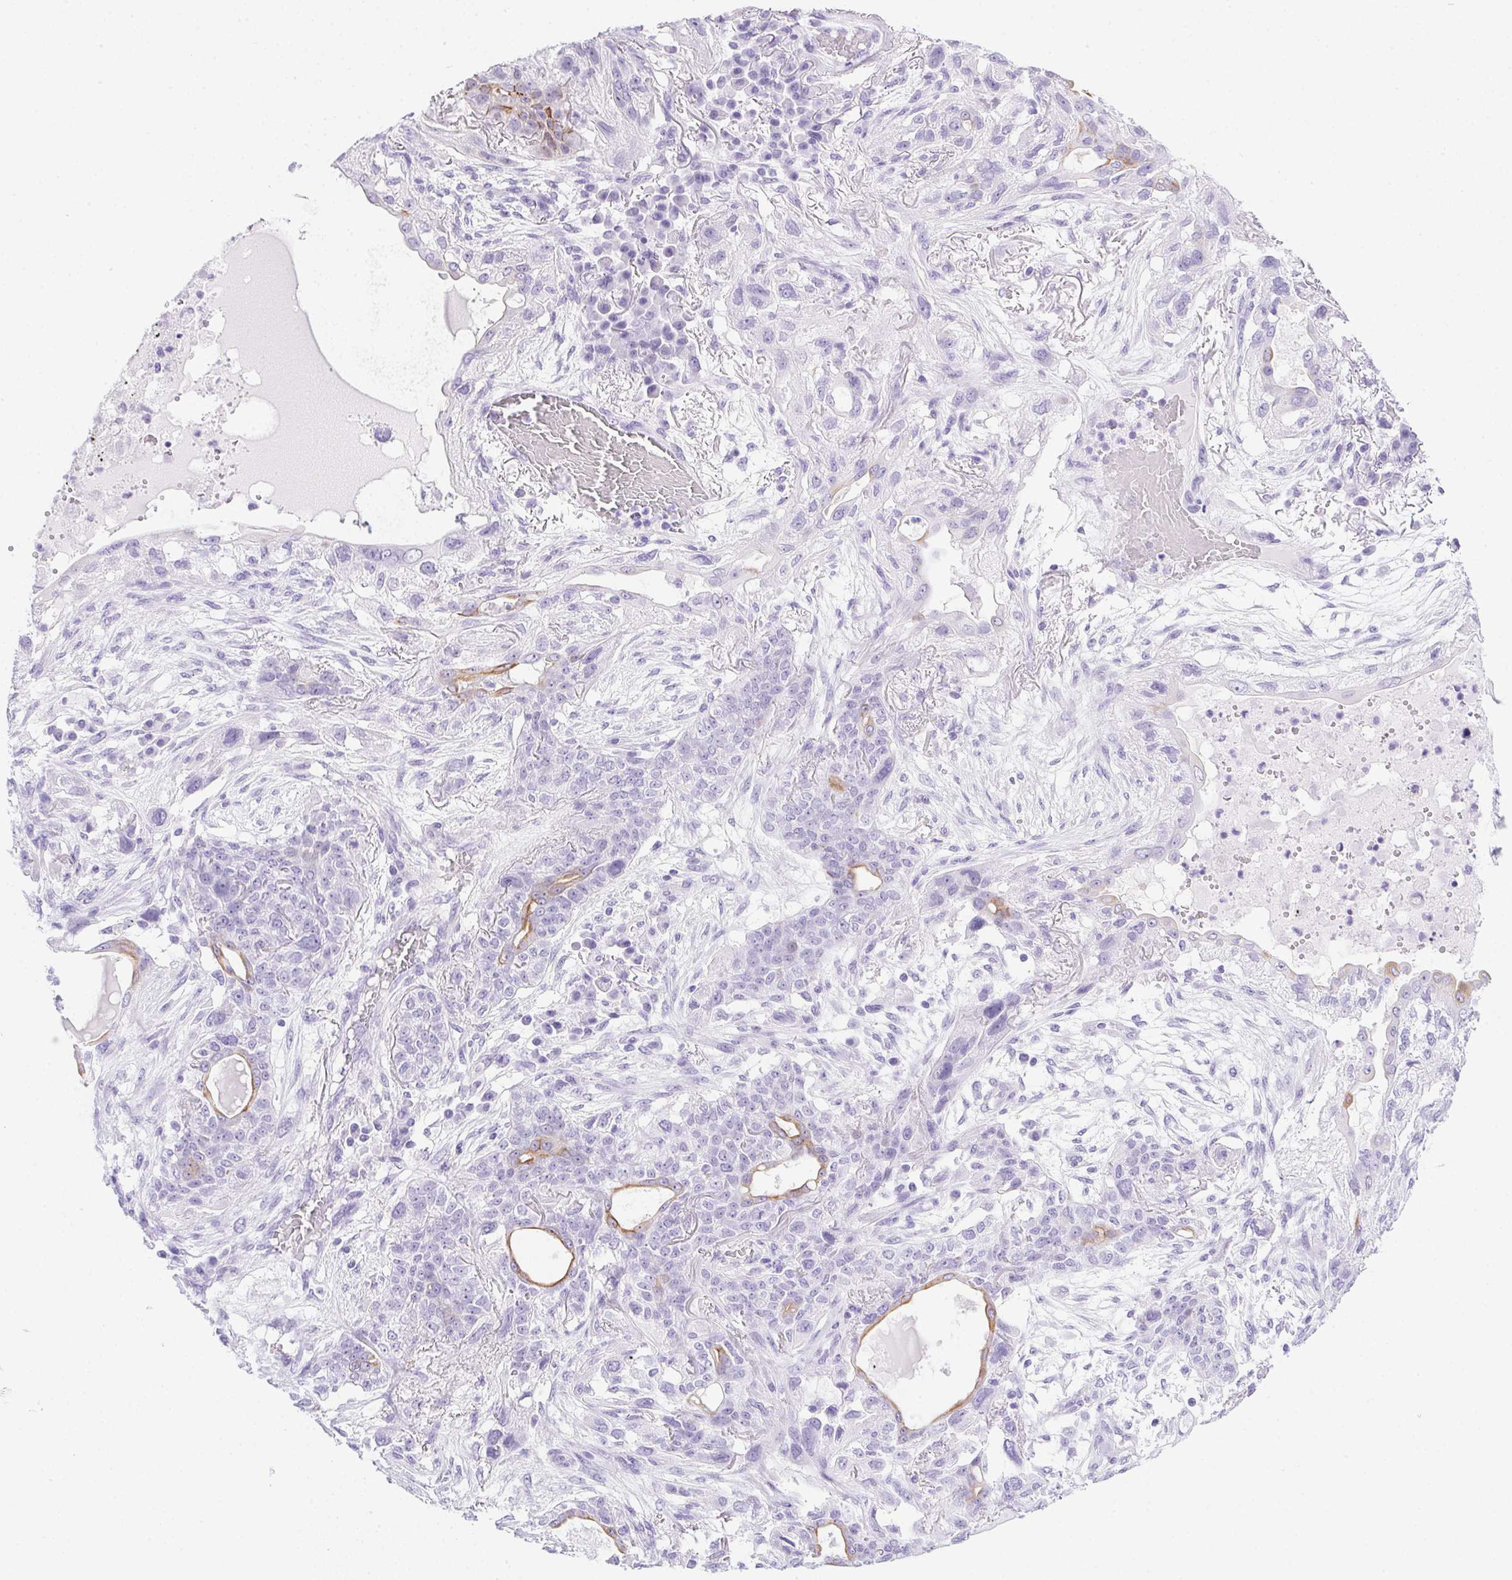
{"staining": {"intensity": "negative", "quantity": "none", "location": "none"}, "tissue": "lung cancer", "cell_type": "Tumor cells", "image_type": "cancer", "snomed": [{"axis": "morphology", "description": "Squamous cell carcinoma, NOS"}, {"axis": "topography", "description": "Lung"}], "caption": "An immunohistochemistry photomicrograph of squamous cell carcinoma (lung) is shown. There is no staining in tumor cells of squamous cell carcinoma (lung).", "gene": "SPACA5B", "patient": {"sex": "female", "age": 70}}